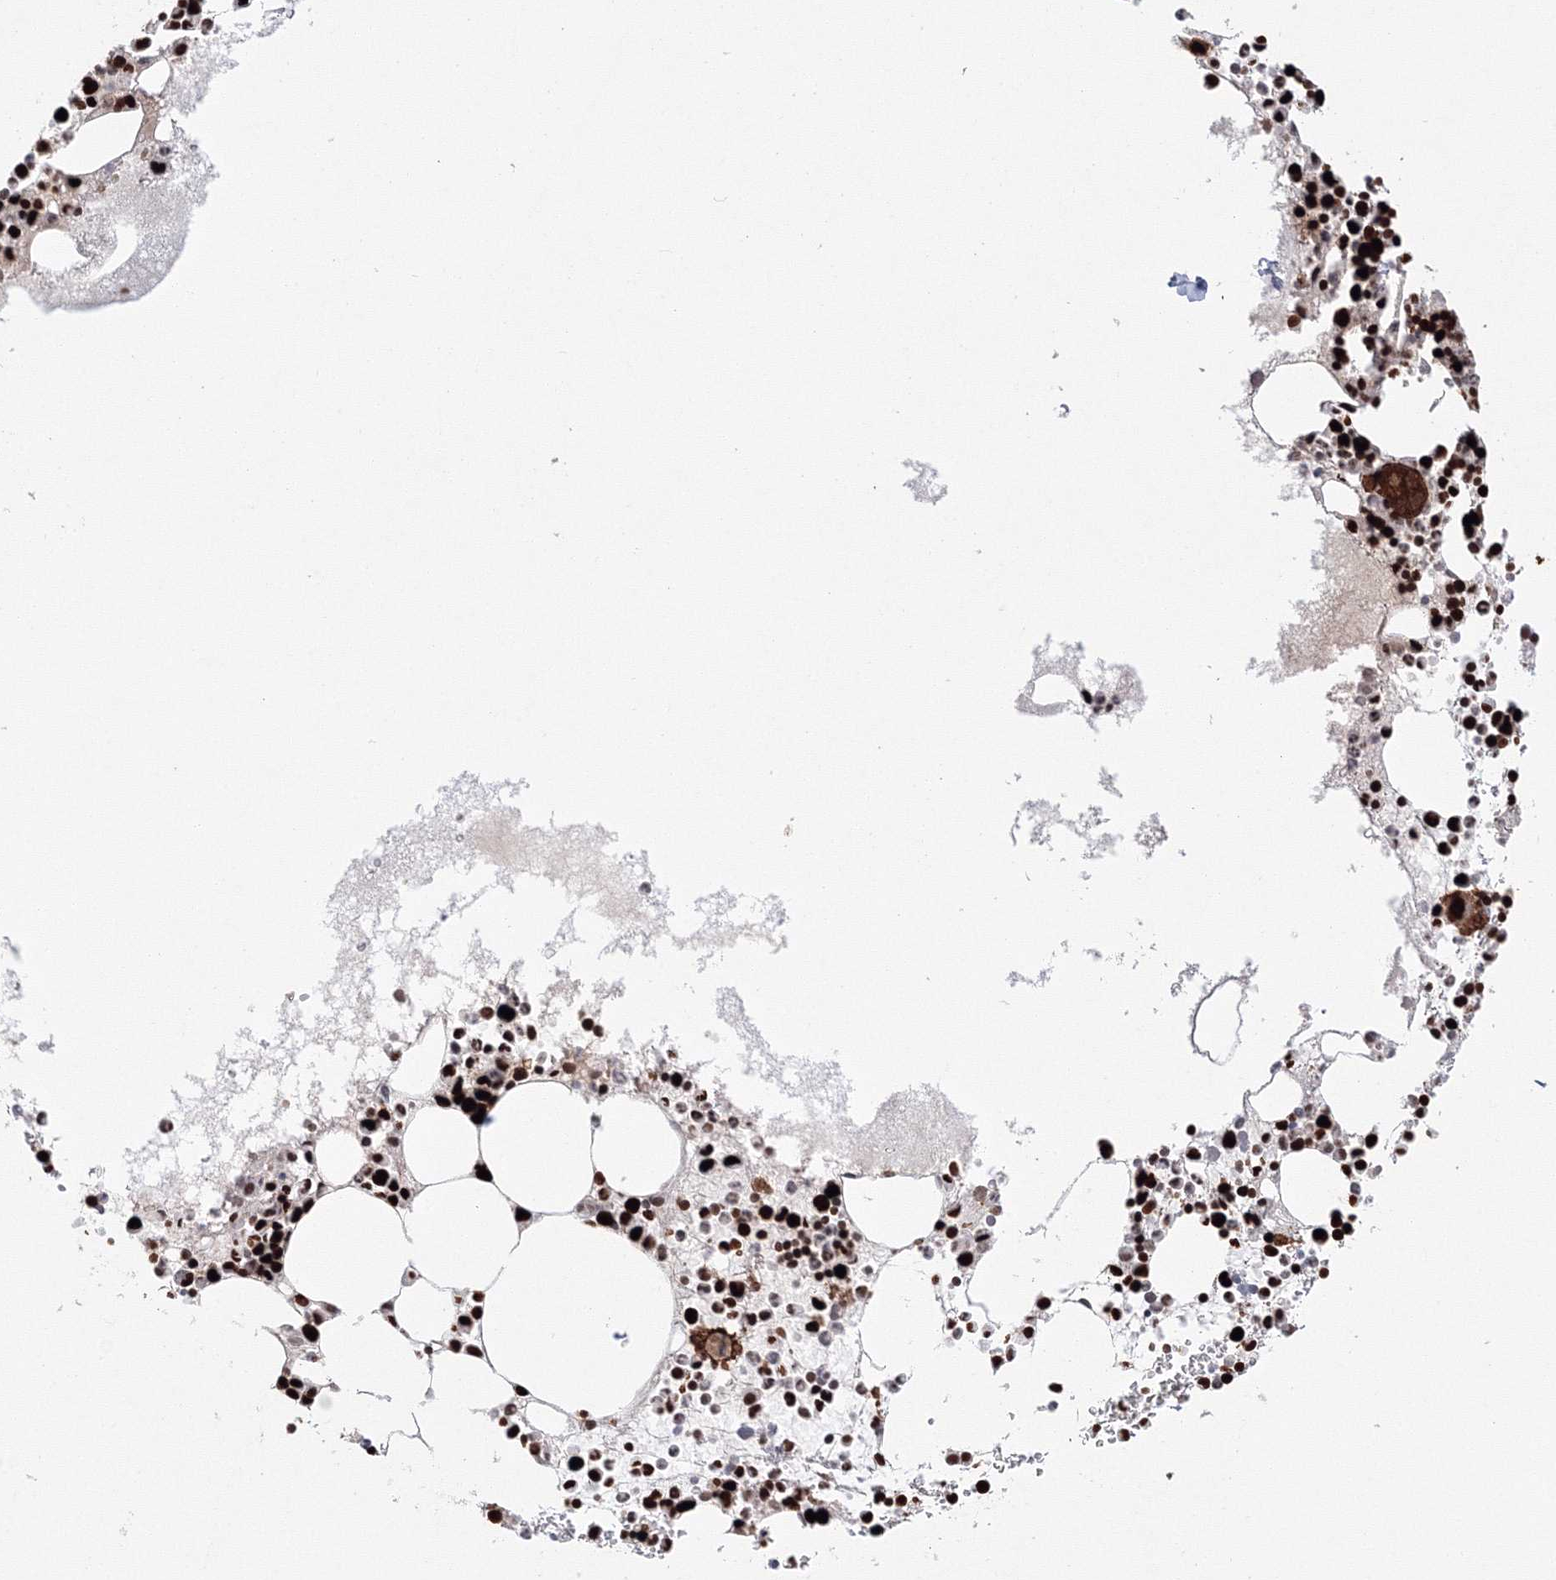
{"staining": {"intensity": "strong", "quantity": ">75%", "location": "nuclear"}, "tissue": "bone marrow", "cell_type": "Hematopoietic cells", "image_type": "normal", "snomed": [{"axis": "morphology", "description": "Normal tissue, NOS"}, {"axis": "topography", "description": "Bone marrow"}], "caption": "Brown immunohistochemical staining in benign bone marrow shows strong nuclear expression in about >75% of hematopoietic cells.", "gene": "LIG1", "patient": {"sex": "female", "age": 78}}